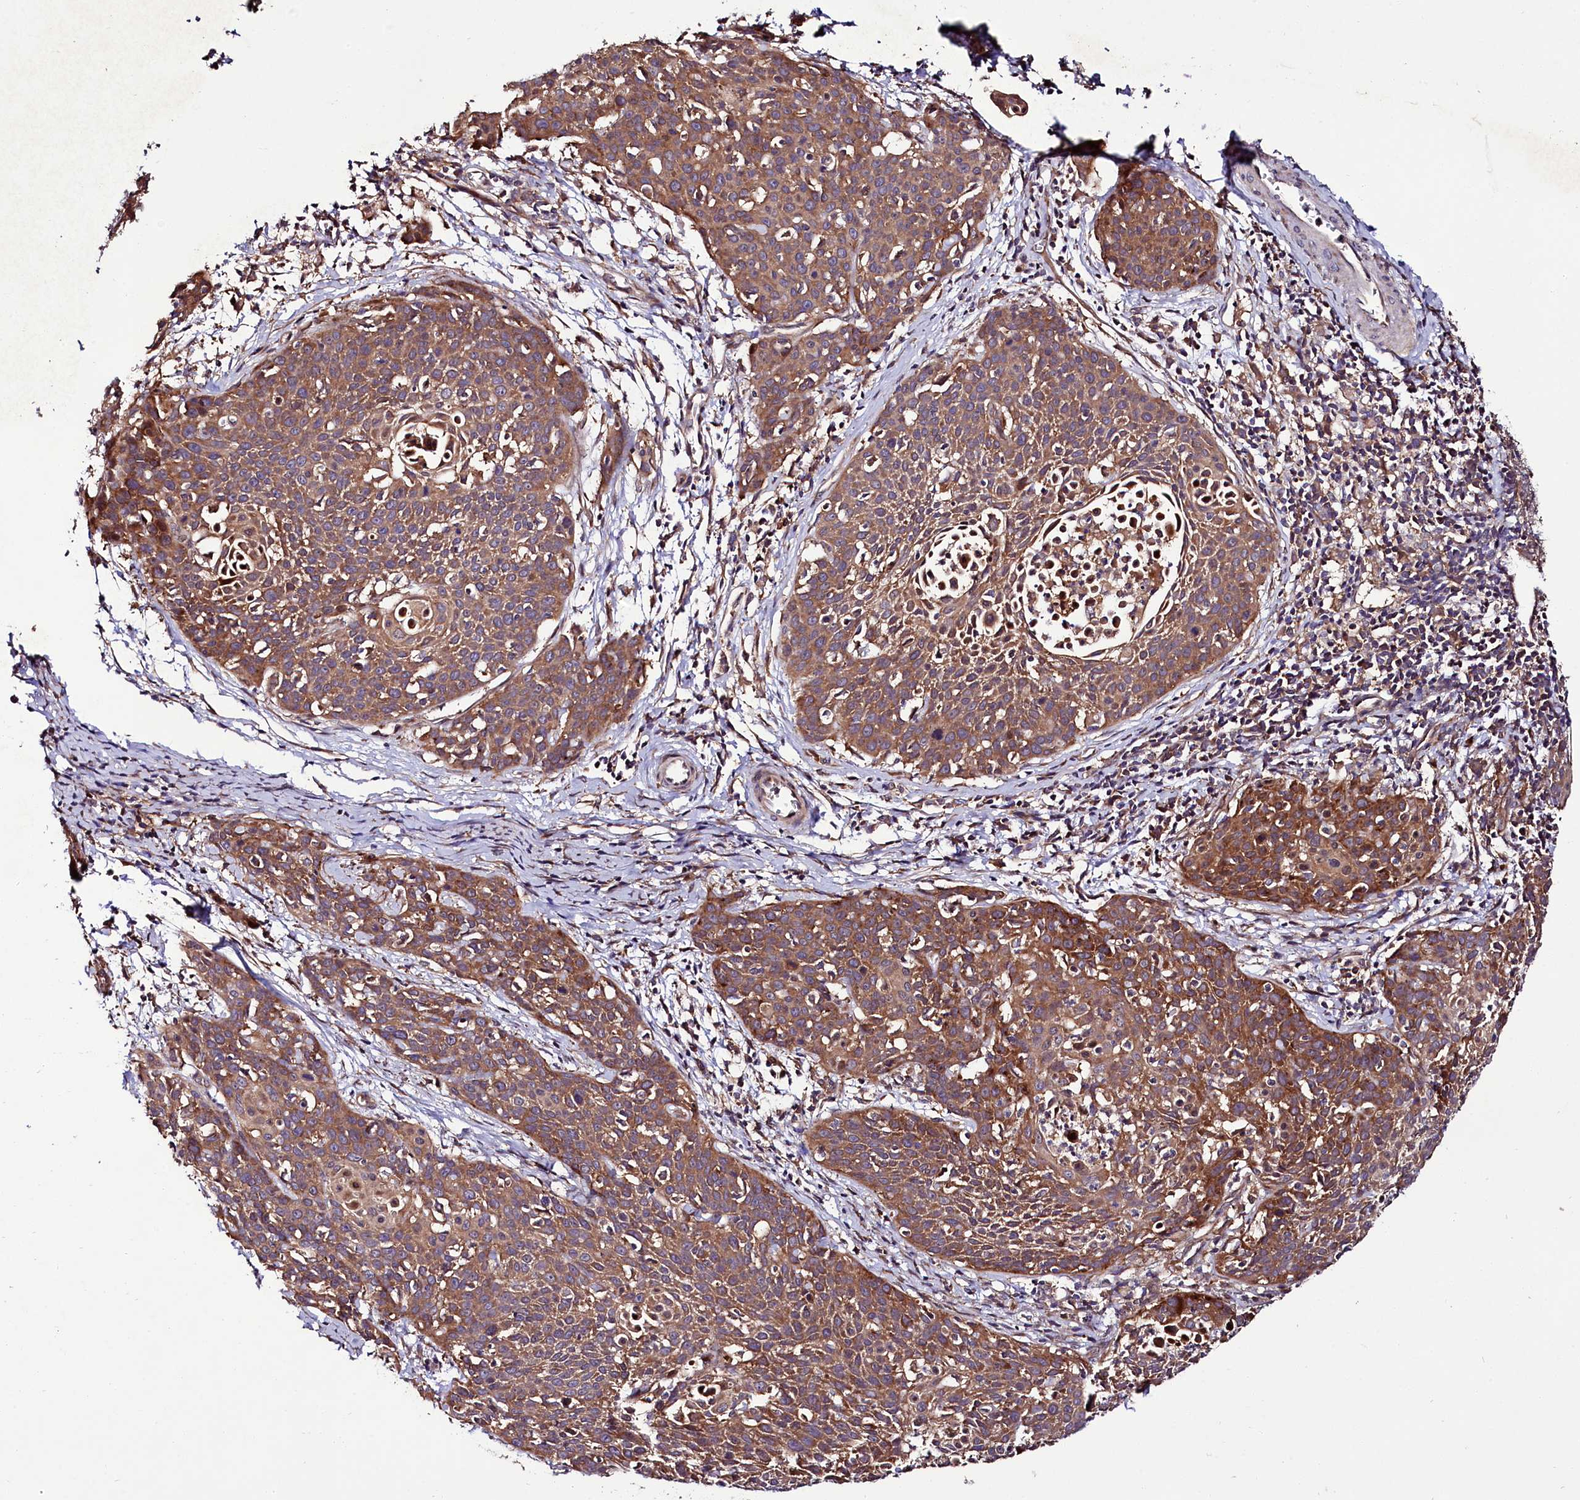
{"staining": {"intensity": "moderate", "quantity": ">75%", "location": "cytoplasmic/membranous"}, "tissue": "cervical cancer", "cell_type": "Tumor cells", "image_type": "cancer", "snomed": [{"axis": "morphology", "description": "Squamous cell carcinoma, NOS"}, {"axis": "topography", "description": "Cervix"}], "caption": "Human cervical cancer (squamous cell carcinoma) stained for a protein (brown) demonstrates moderate cytoplasmic/membranous positive expression in about >75% of tumor cells.", "gene": "NAA25", "patient": {"sex": "female", "age": 38}}